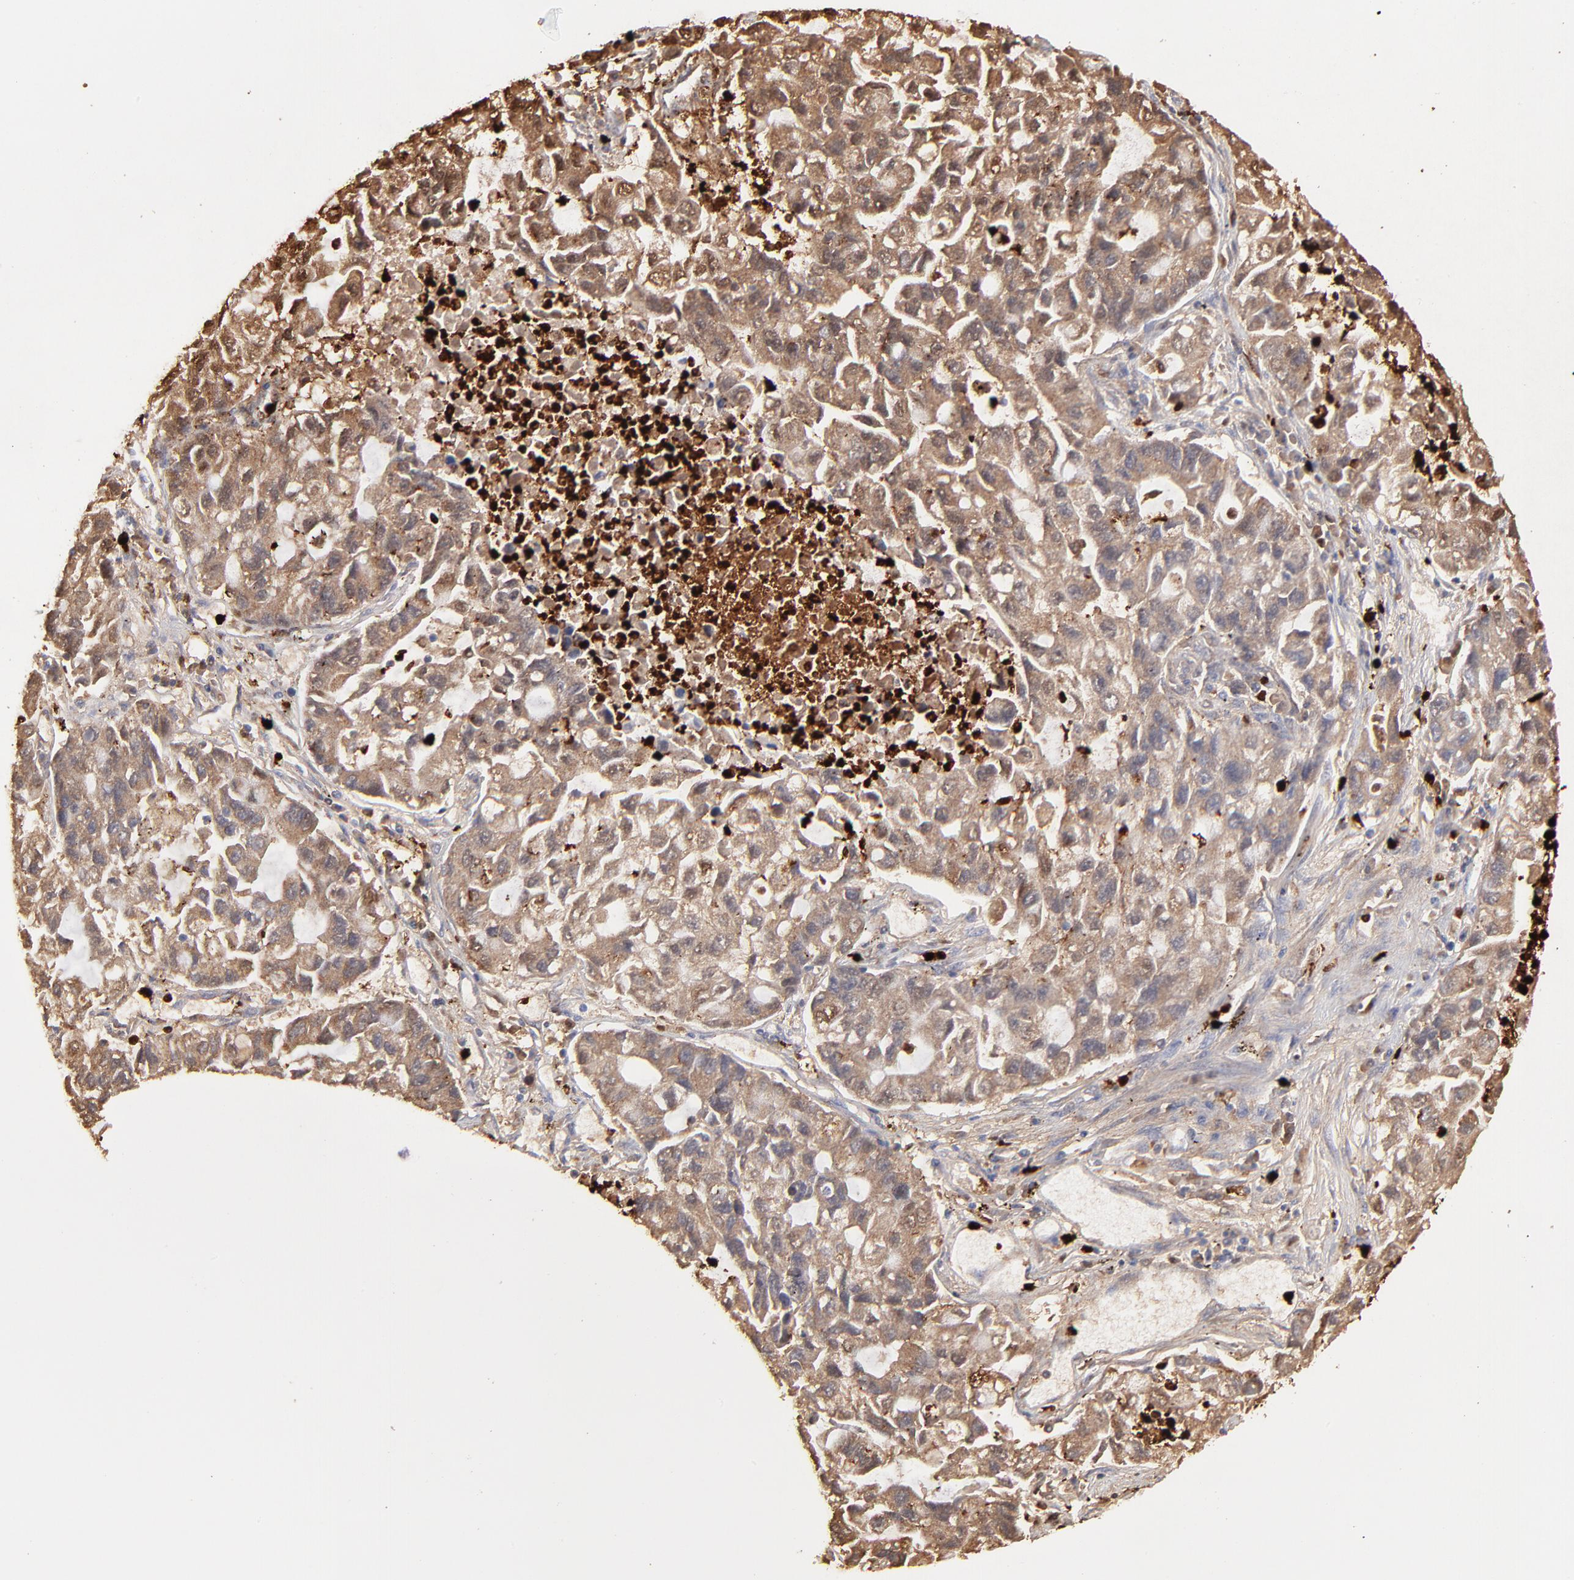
{"staining": {"intensity": "moderate", "quantity": ">75%", "location": "cytoplasmic/membranous"}, "tissue": "lung cancer", "cell_type": "Tumor cells", "image_type": "cancer", "snomed": [{"axis": "morphology", "description": "Adenocarcinoma, NOS"}, {"axis": "topography", "description": "Lung"}], "caption": "Approximately >75% of tumor cells in lung cancer demonstrate moderate cytoplasmic/membranous protein expression as visualized by brown immunohistochemical staining.", "gene": "S100A12", "patient": {"sex": "female", "age": 51}}